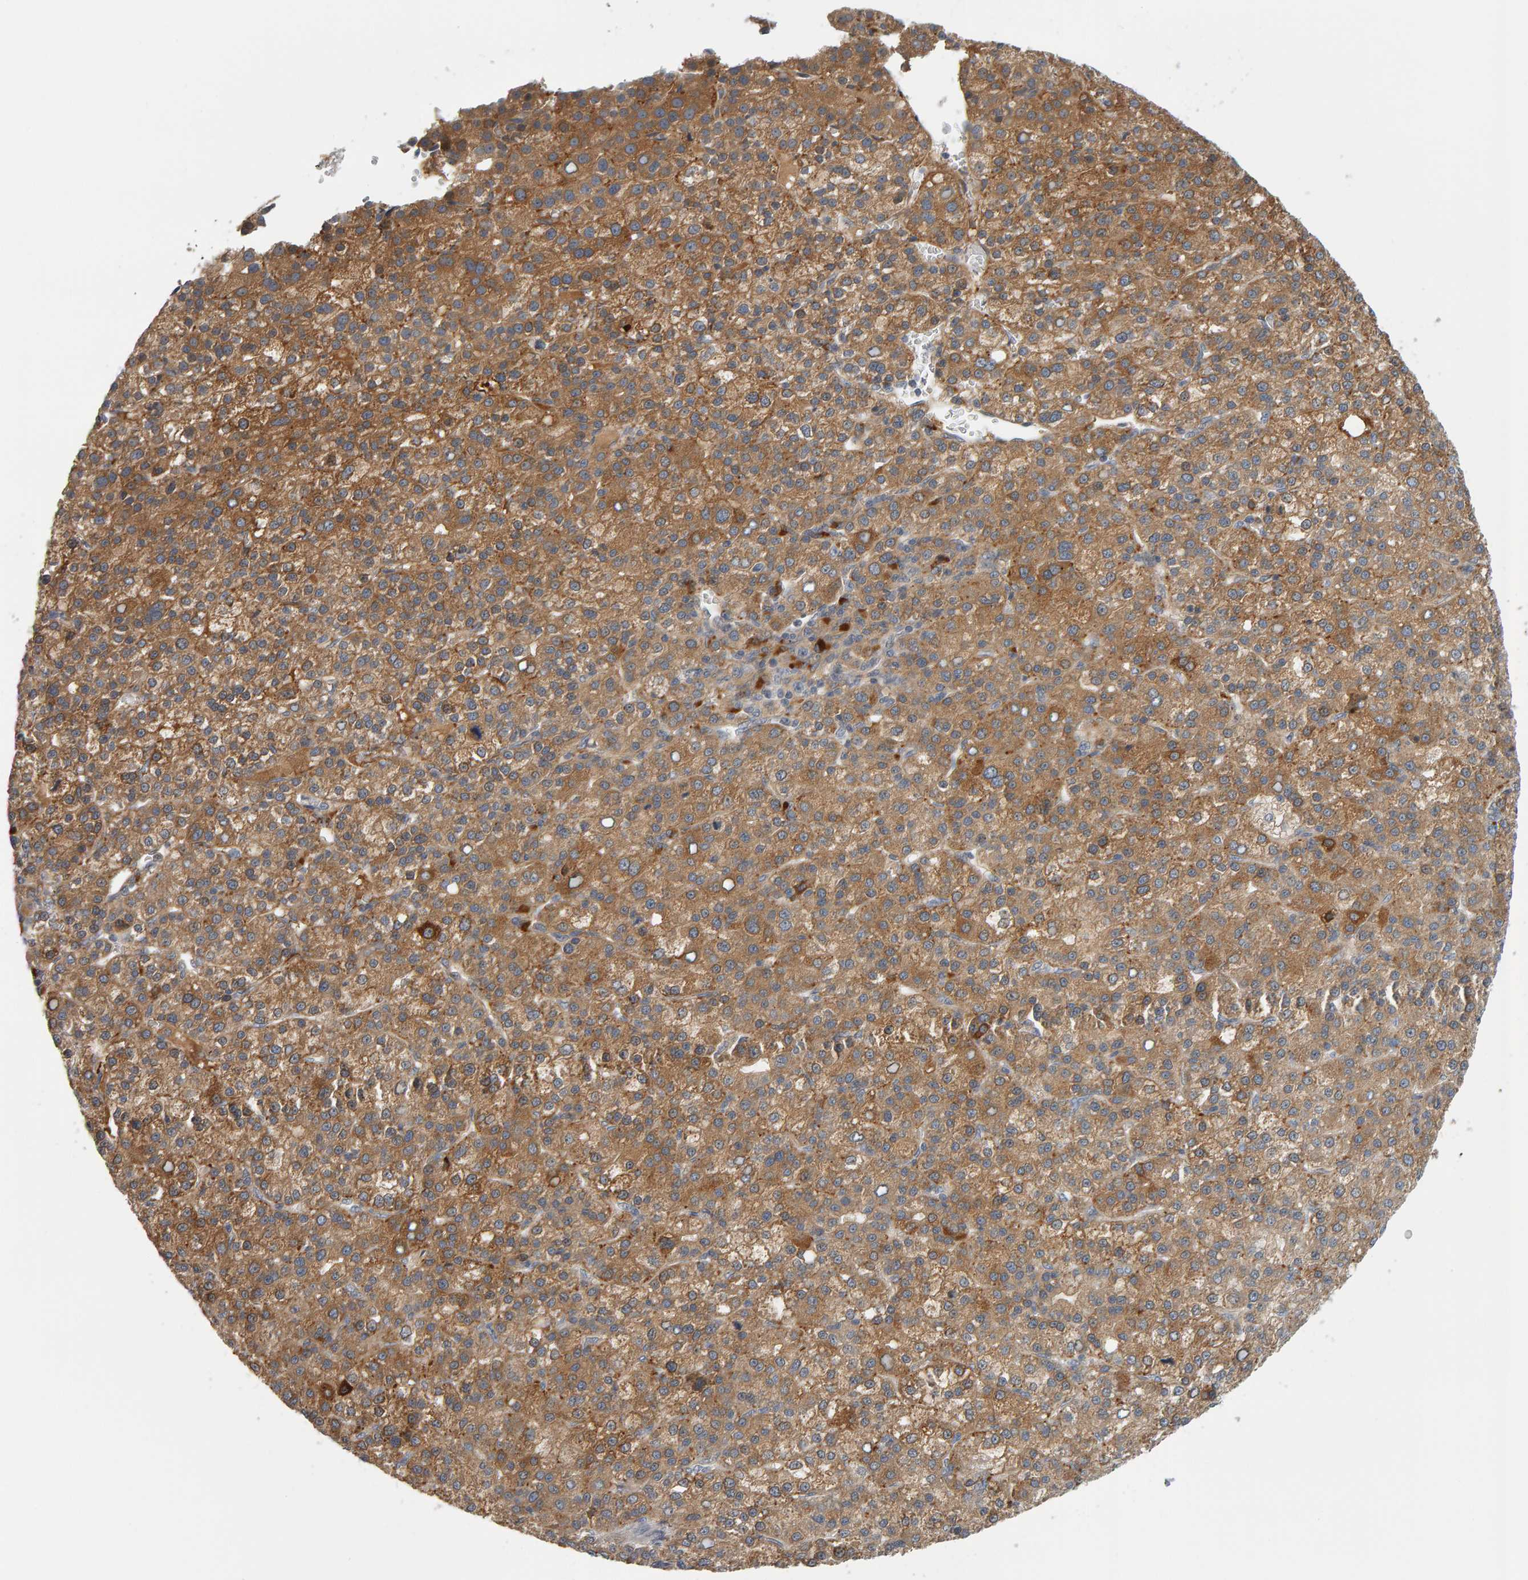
{"staining": {"intensity": "moderate", "quantity": ">75%", "location": "cytoplasmic/membranous"}, "tissue": "liver cancer", "cell_type": "Tumor cells", "image_type": "cancer", "snomed": [{"axis": "morphology", "description": "Carcinoma, Hepatocellular, NOS"}, {"axis": "topography", "description": "Liver"}], "caption": "A medium amount of moderate cytoplasmic/membranous staining is present in about >75% of tumor cells in liver cancer tissue.", "gene": "ZNF160", "patient": {"sex": "female", "age": 58}}